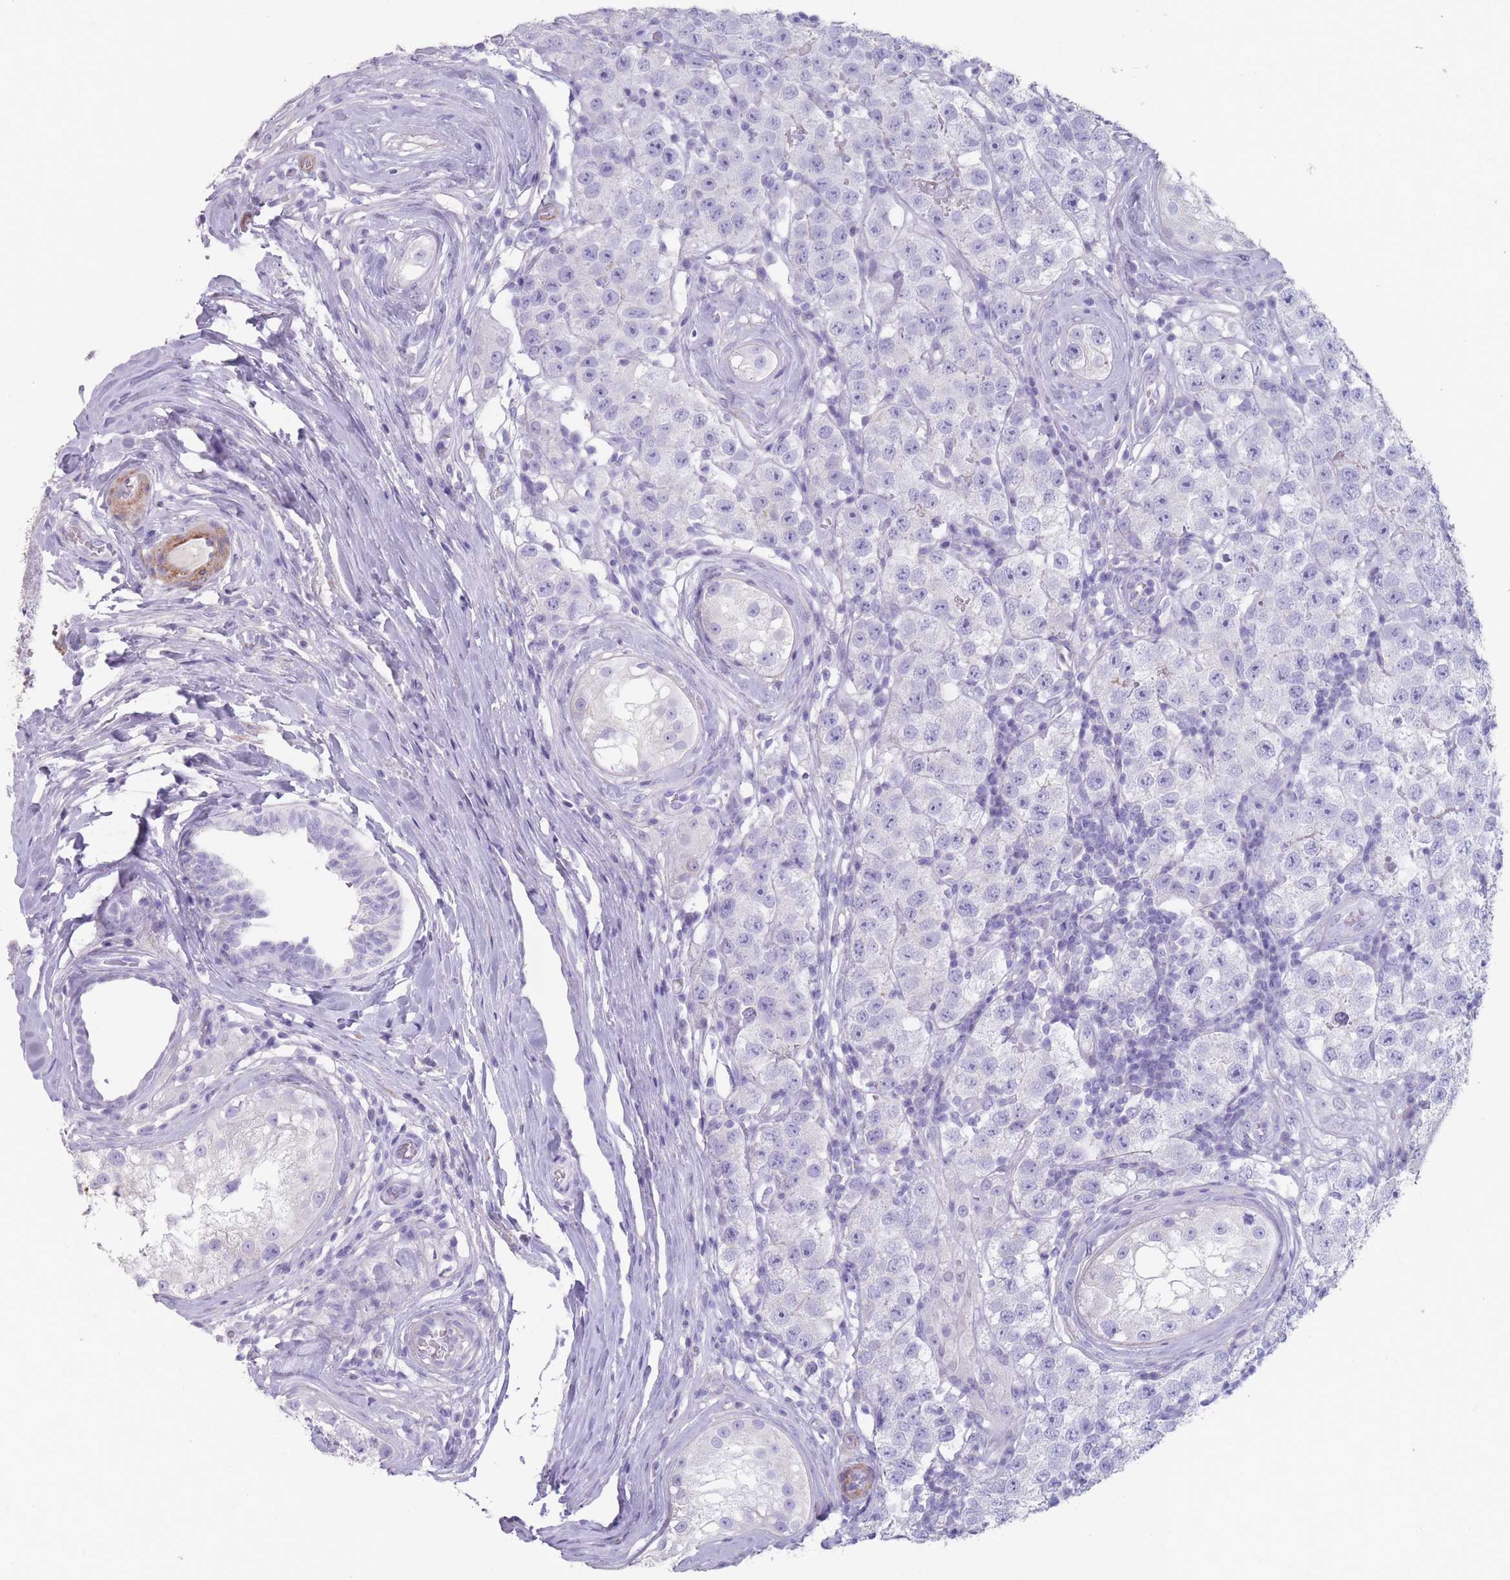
{"staining": {"intensity": "negative", "quantity": "none", "location": "none"}, "tissue": "testis cancer", "cell_type": "Tumor cells", "image_type": "cancer", "snomed": [{"axis": "morphology", "description": "Seminoma, NOS"}, {"axis": "topography", "description": "Testis"}], "caption": "Immunohistochemistry (IHC) histopathology image of neoplastic tissue: testis cancer (seminoma) stained with DAB (3,3'-diaminobenzidine) shows no significant protein expression in tumor cells.", "gene": "RHBG", "patient": {"sex": "male", "age": 34}}